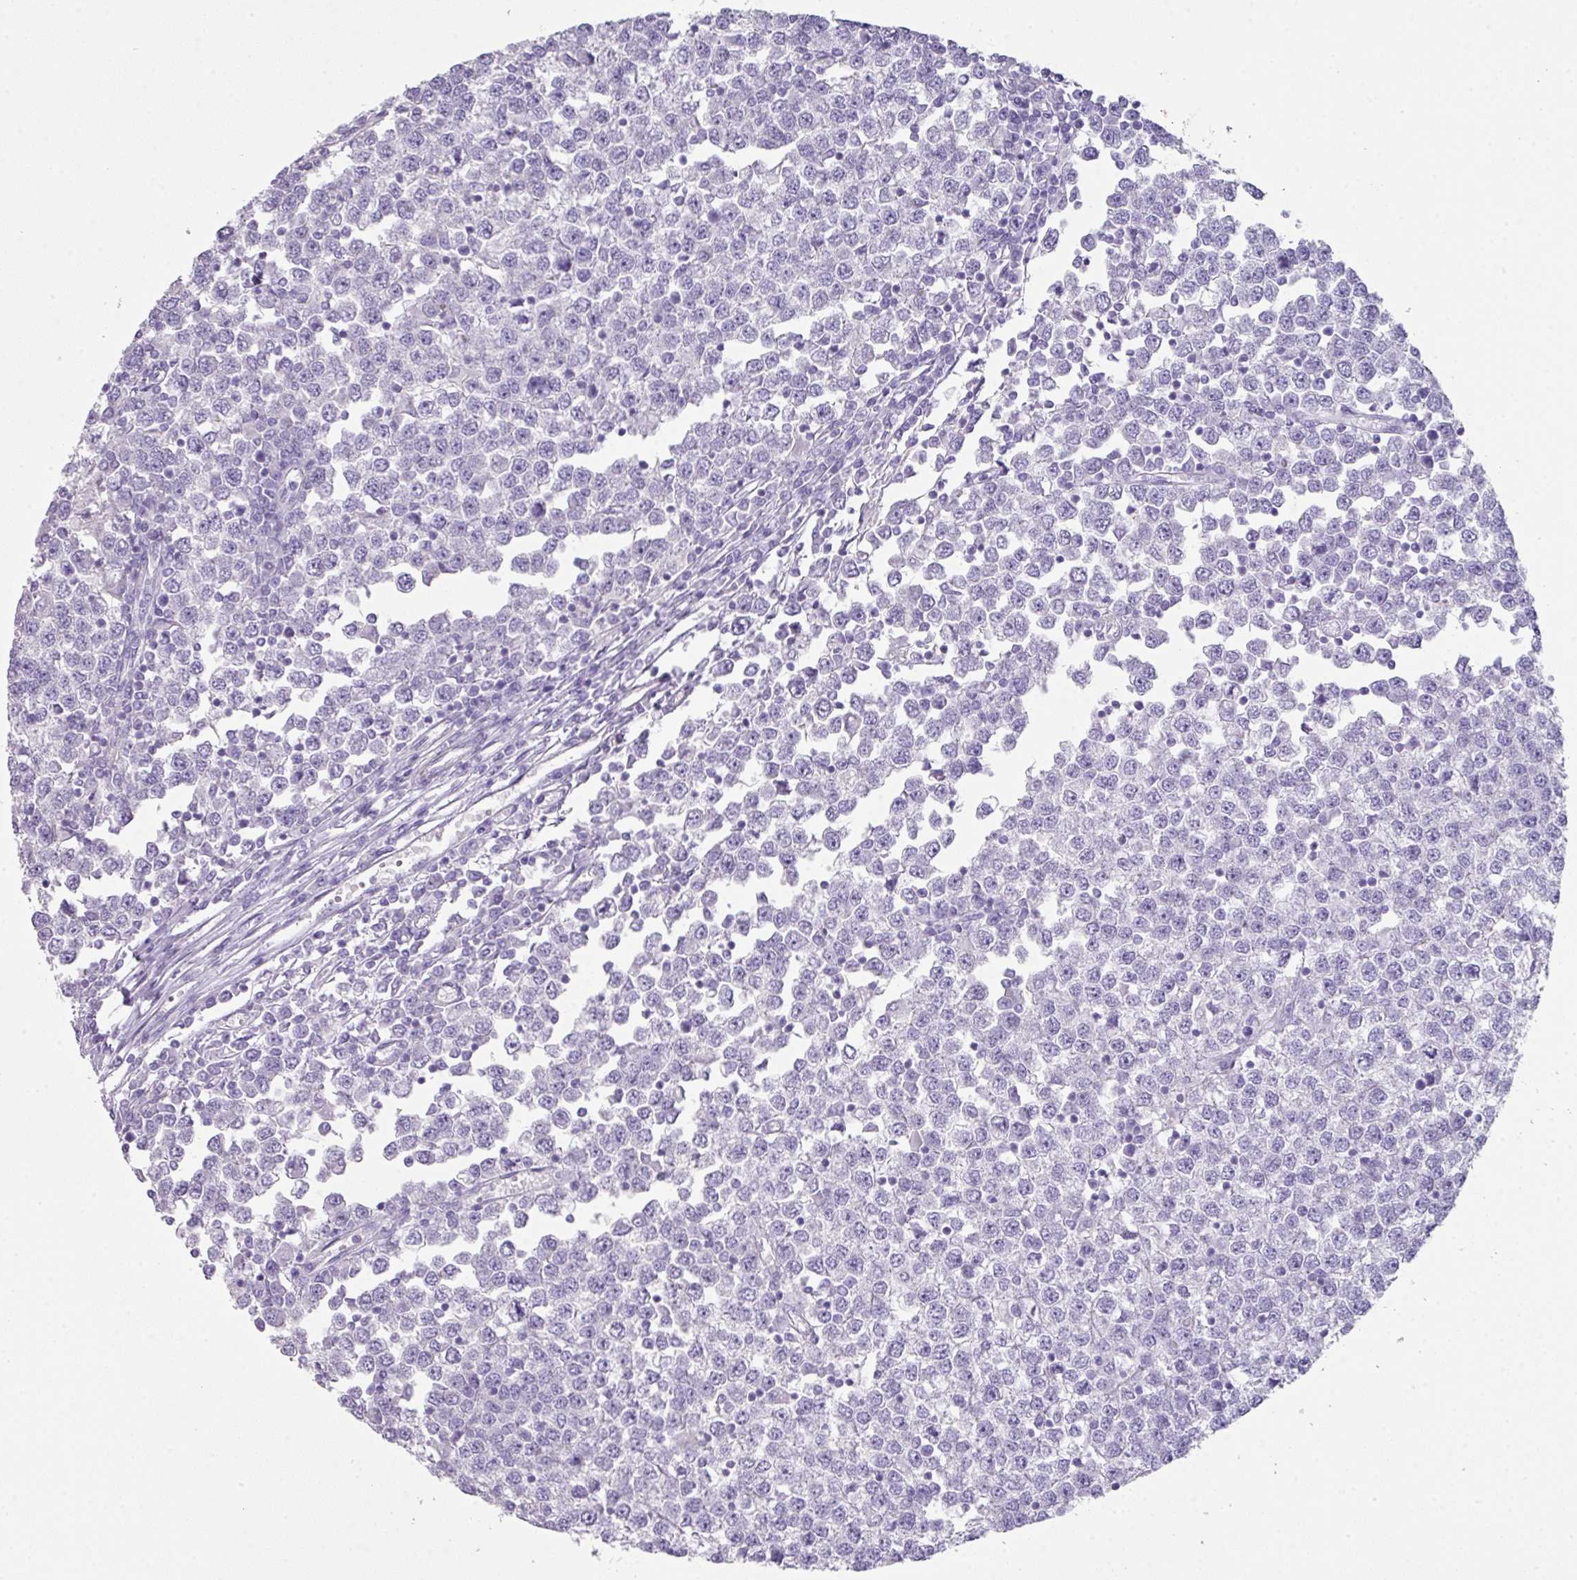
{"staining": {"intensity": "negative", "quantity": "none", "location": "none"}, "tissue": "testis cancer", "cell_type": "Tumor cells", "image_type": "cancer", "snomed": [{"axis": "morphology", "description": "Seminoma, NOS"}, {"axis": "topography", "description": "Testis"}], "caption": "High power microscopy image of an immunohistochemistry photomicrograph of testis seminoma, revealing no significant staining in tumor cells.", "gene": "GLI4", "patient": {"sex": "male", "age": 65}}